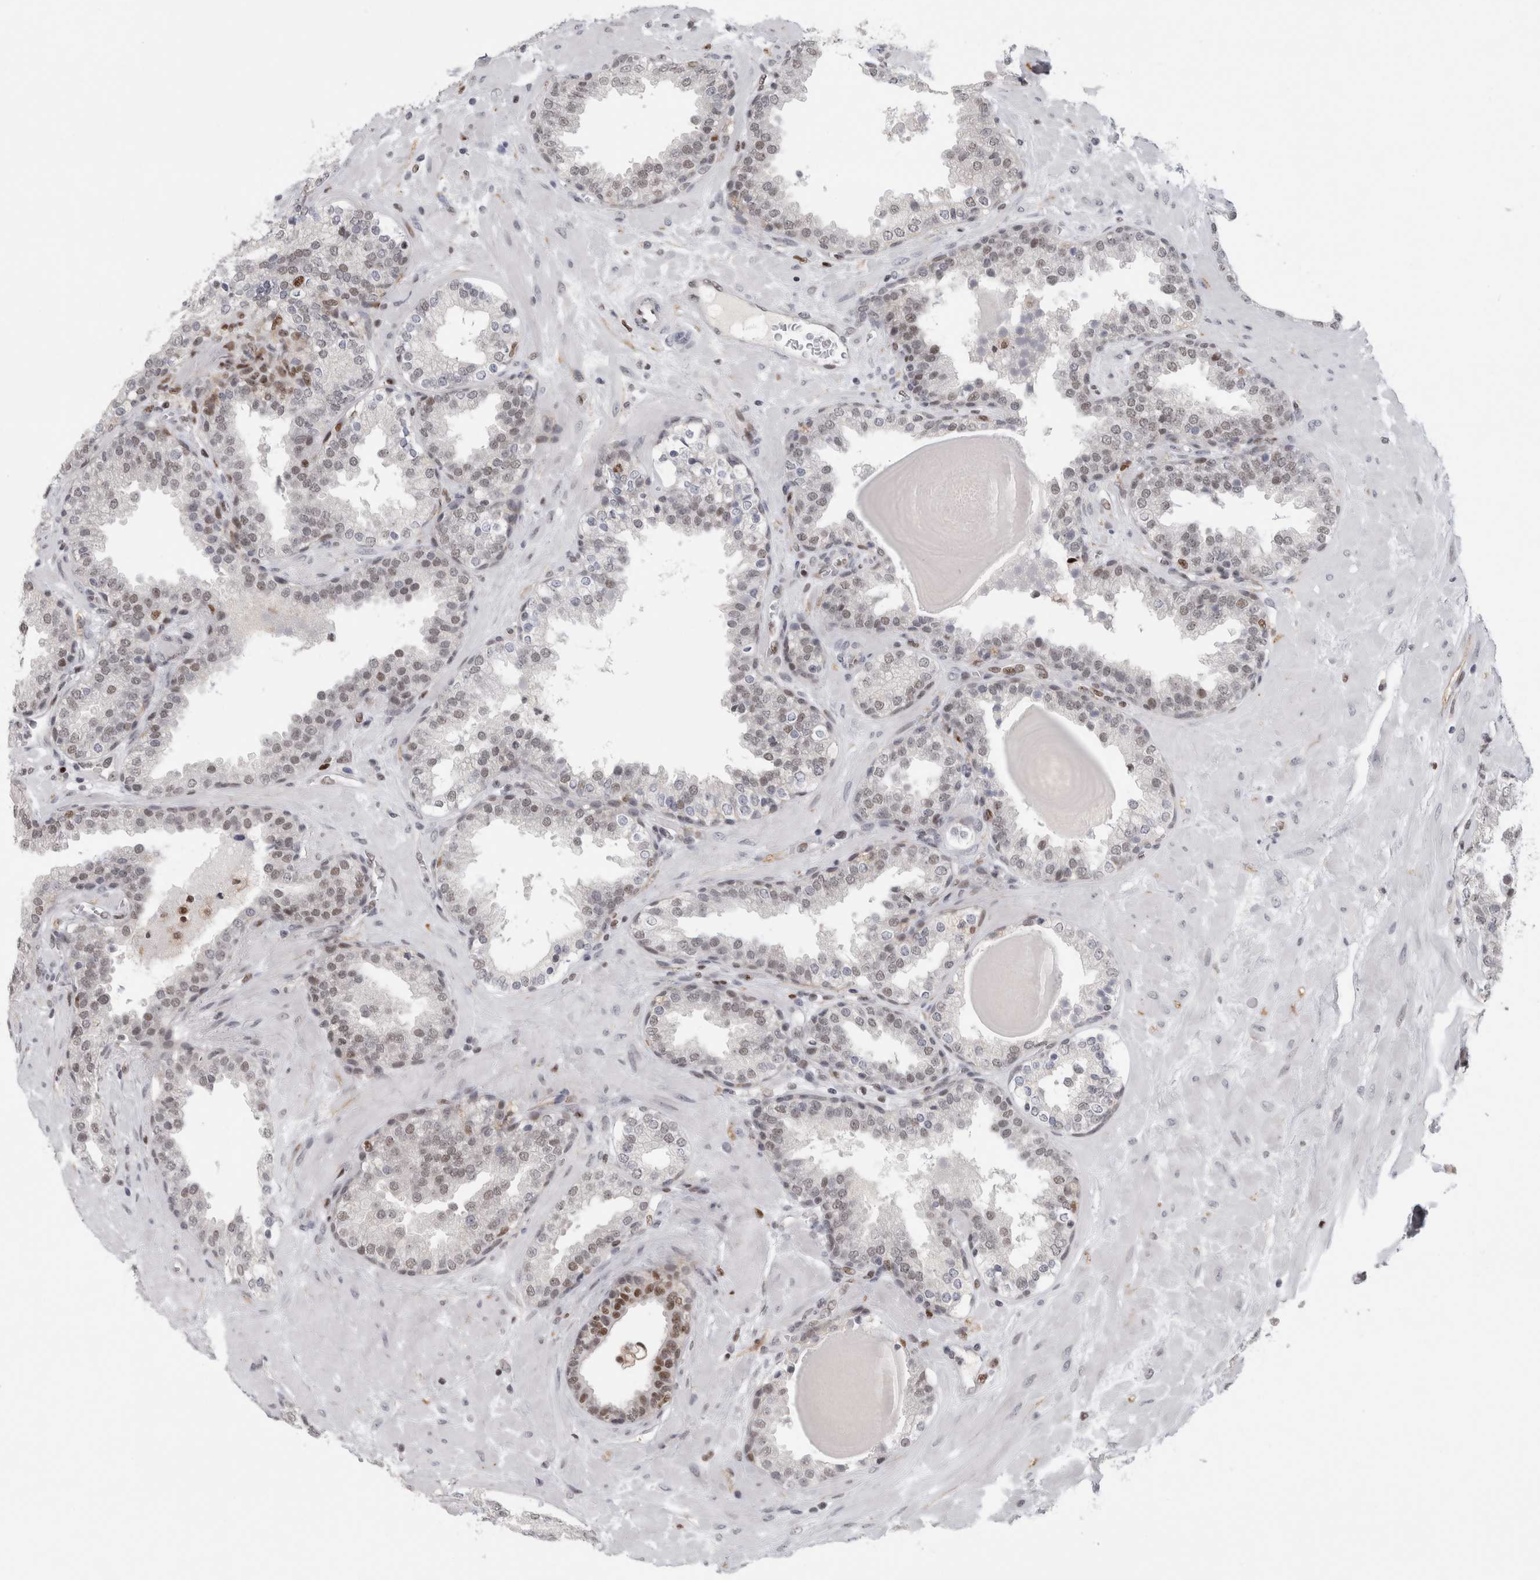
{"staining": {"intensity": "weak", "quantity": "25%-75%", "location": "nuclear"}, "tissue": "prostate", "cell_type": "Glandular cells", "image_type": "normal", "snomed": [{"axis": "morphology", "description": "Normal tissue, NOS"}, {"axis": "topography", "description": "Prostate"}], "caption": "A brown stain shows weak nuclear staining of a protein in glandular cells of benign human prostate.", "gene": "SRARP", "patient": {"sex": "male", "age": 51}}